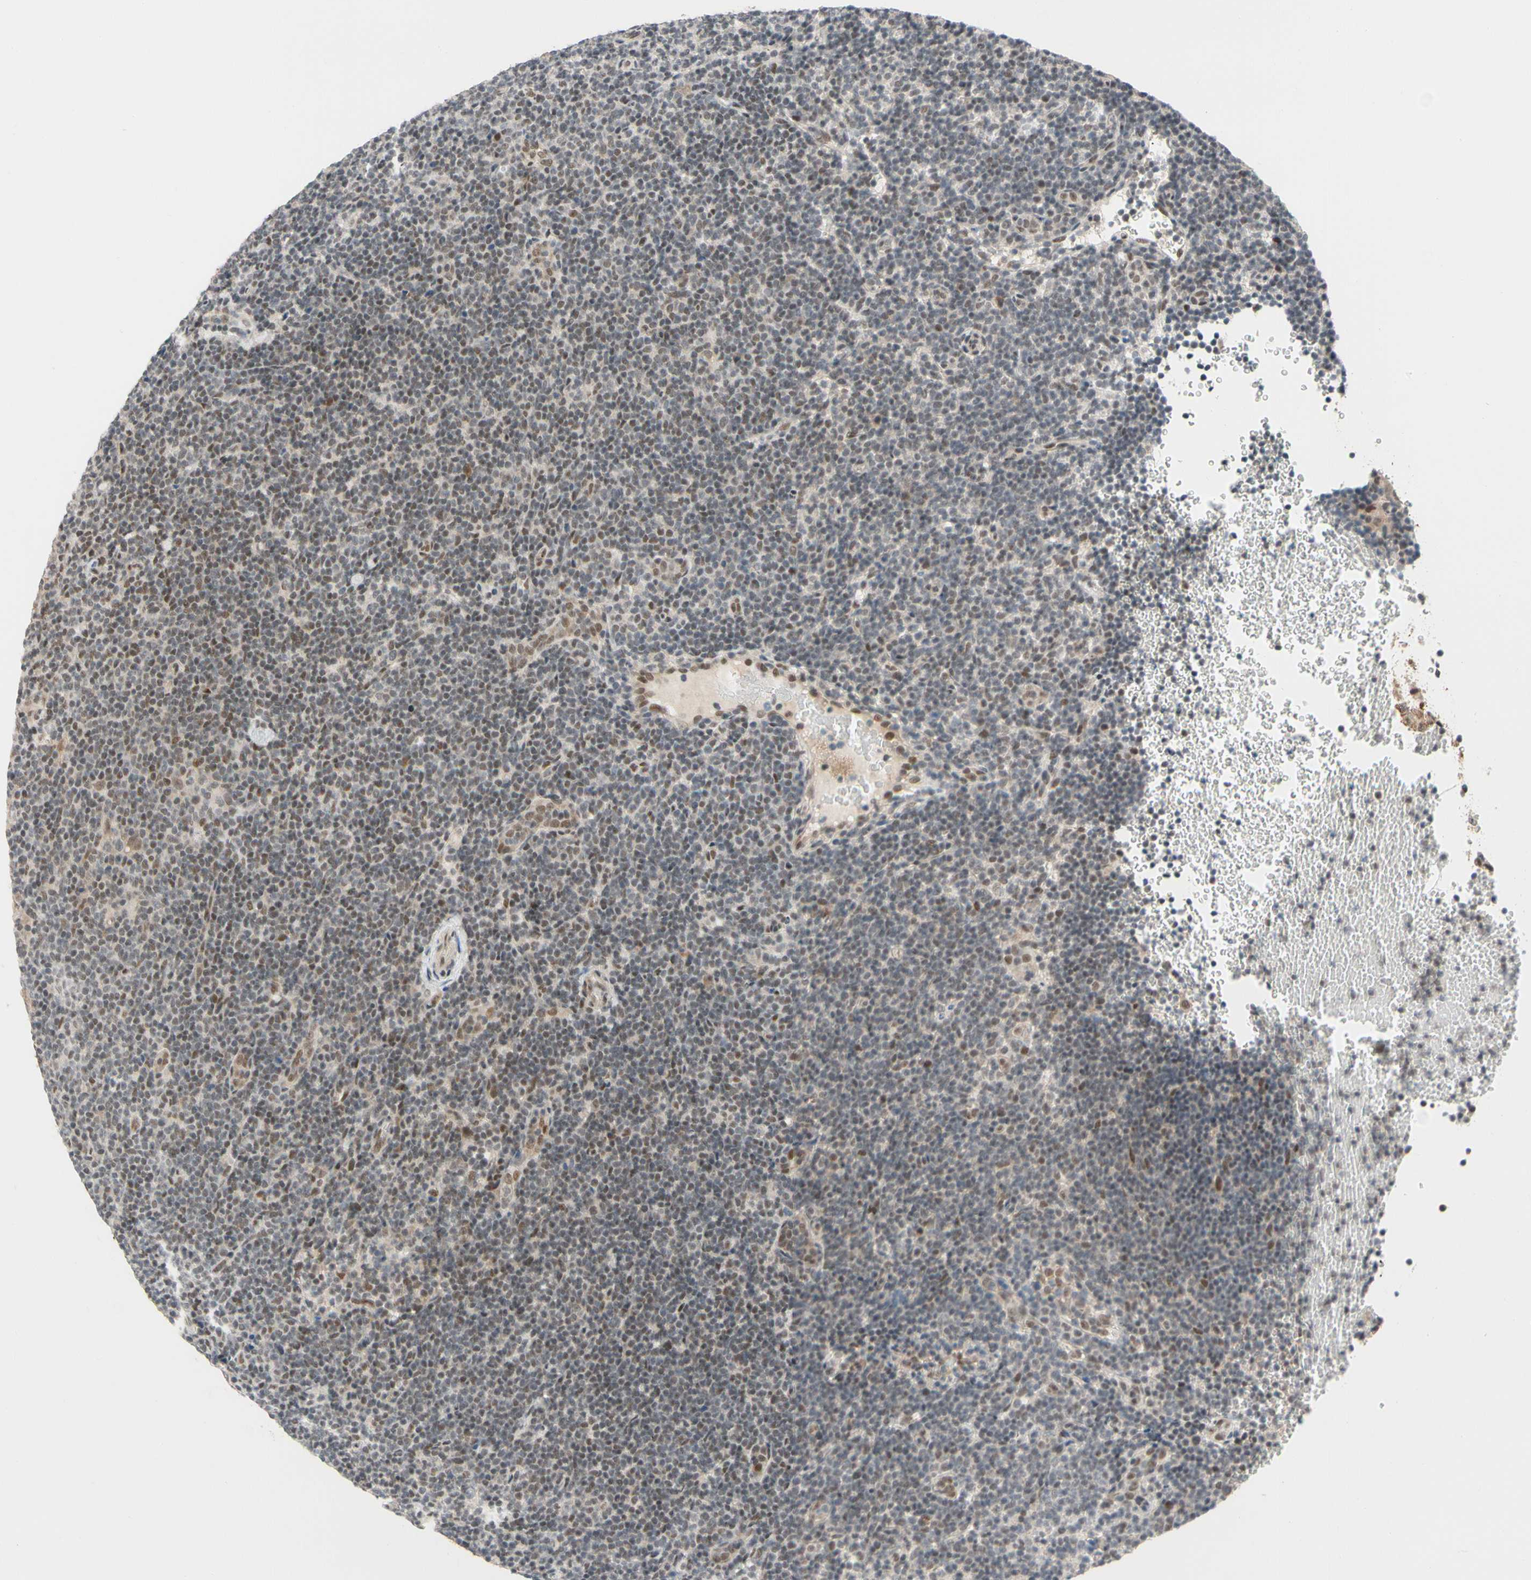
{"staining": {"intensity": "weak", "quantity": "25%-75%", "location": "nuclear"}, "tissue": "lymphoma", "cell_type": "Tumor cells", "image_type": "cancer", "snomed": [{"axis": "morphology", "description": "Hodgkin's disease, NOS"}, {"axis": "topography", "description": "Lymph node"}], "caption": "Lymphoma stained for a protein (brown) reveals weak nuclear positive positivity in about 25%-75% of tumor cells.", "gene": "TAF4", "patient": {"sex": "female", "age": 57}}